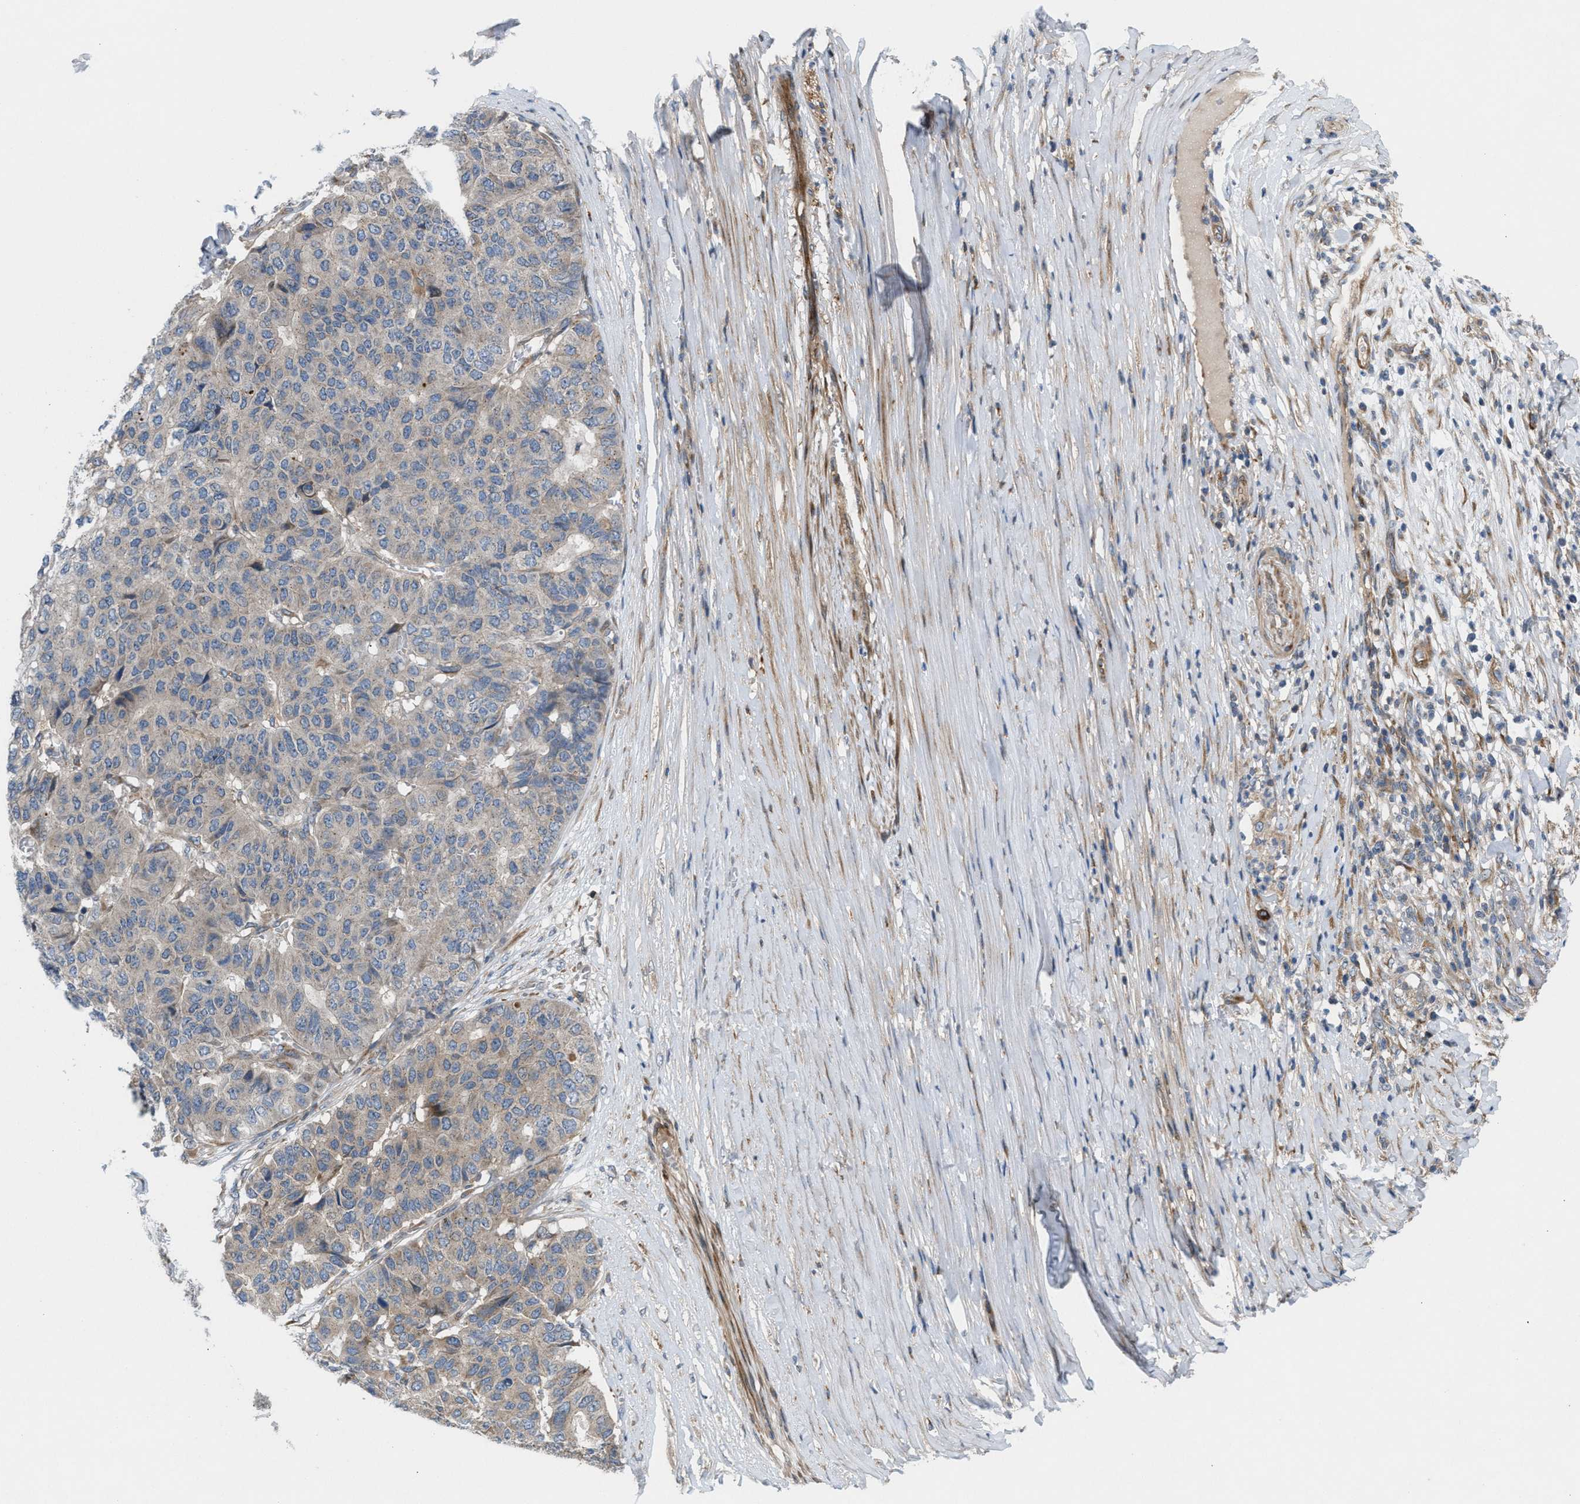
{"staining": {"intensity": "weak", "quantity": "<25%", "location": "cytoplasmic/membranous"}, "tissue": "pancreatic cancer", "cell_type": "Tumor cells", "image_type": "cancer", "snomed": [{"axis": "morphology", "description": "Adenocarcinoma, NOS"}, {"axis": "topography", "description": "Pancreas"}], "caption": "A high-resolution histopathology image shows IHC staining of pancreatic adenocarcinoma, which displays no significant staining in tumor cells.", "gene": "CYB5D1", "patient": {"sex": "male", "age": 50}}